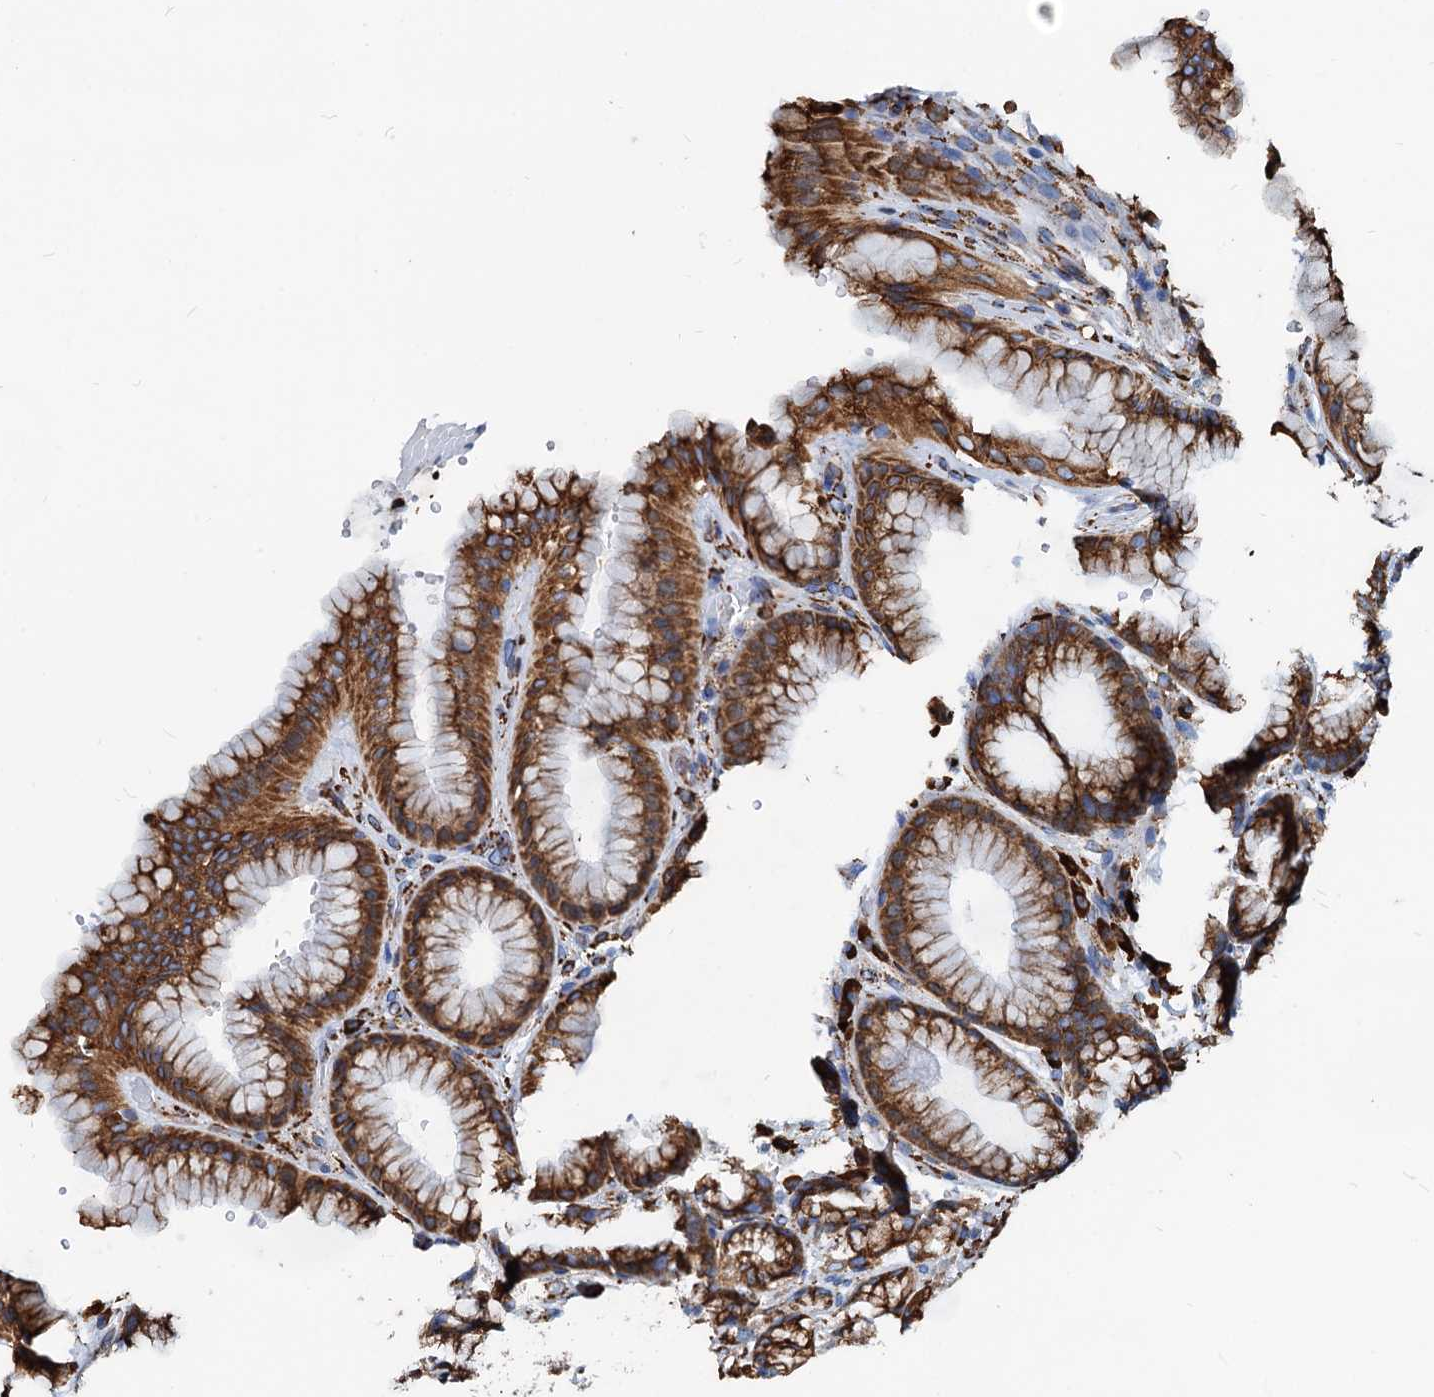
{"staining": {"intensity": "strong", "quantity": ">75%", "location": "cytoplasmic/membranous"}, "tissue": "stomach", "cell_type": "Glandular cells", "image_type": "normal", "snomed": [{"axis": "morphology", "description": "Normal tissue, NOS"}, {"axis": "morphology", "description": "Adenocarcinoma, NOS"}, {"axis": "topography", "description": "Stomach"}], "caption": "Strong cytoplasmic/membranous protein staining is seen in about >75% of glandular cells in stomach.", "gene": "HSPA5", "patient": {"sex": "male", "age": 57}}